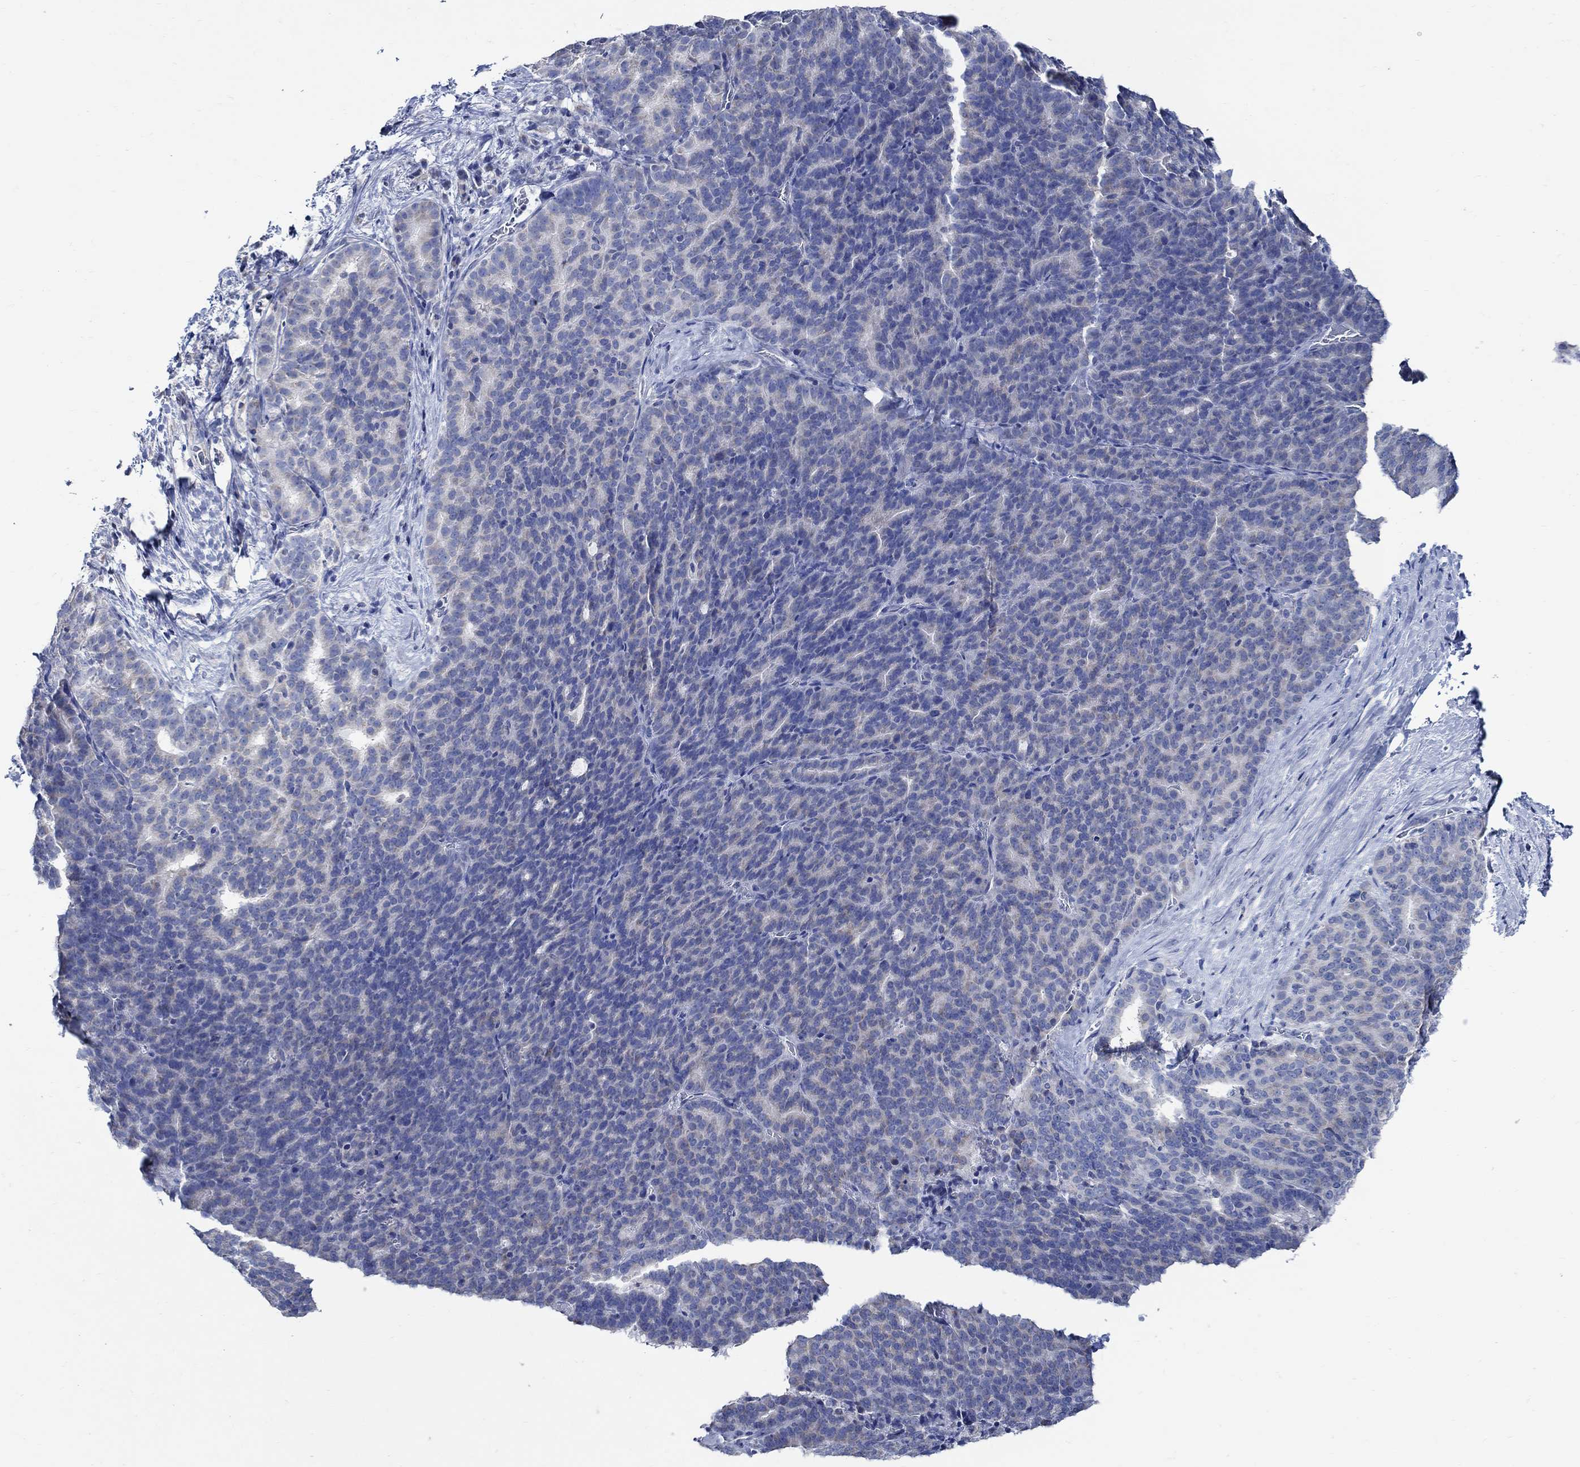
{"staining": {"intensity": "negative", "quantity": "none", "location": "none"}, "tissue": "liver cancer", "cell_type": "Tumor cells", "image_type": "cancer", "snomed": [{"axis": "morphology", "description": "Cholangiocarcinoma"}, {"axis": "topography", "description": "Liver"}], "caption": "There is no significant expression in tumor cells of liver cholangiocarcinoma.", "gene": "SKOR1", "patient": {"sex": "female", "age": 47}}